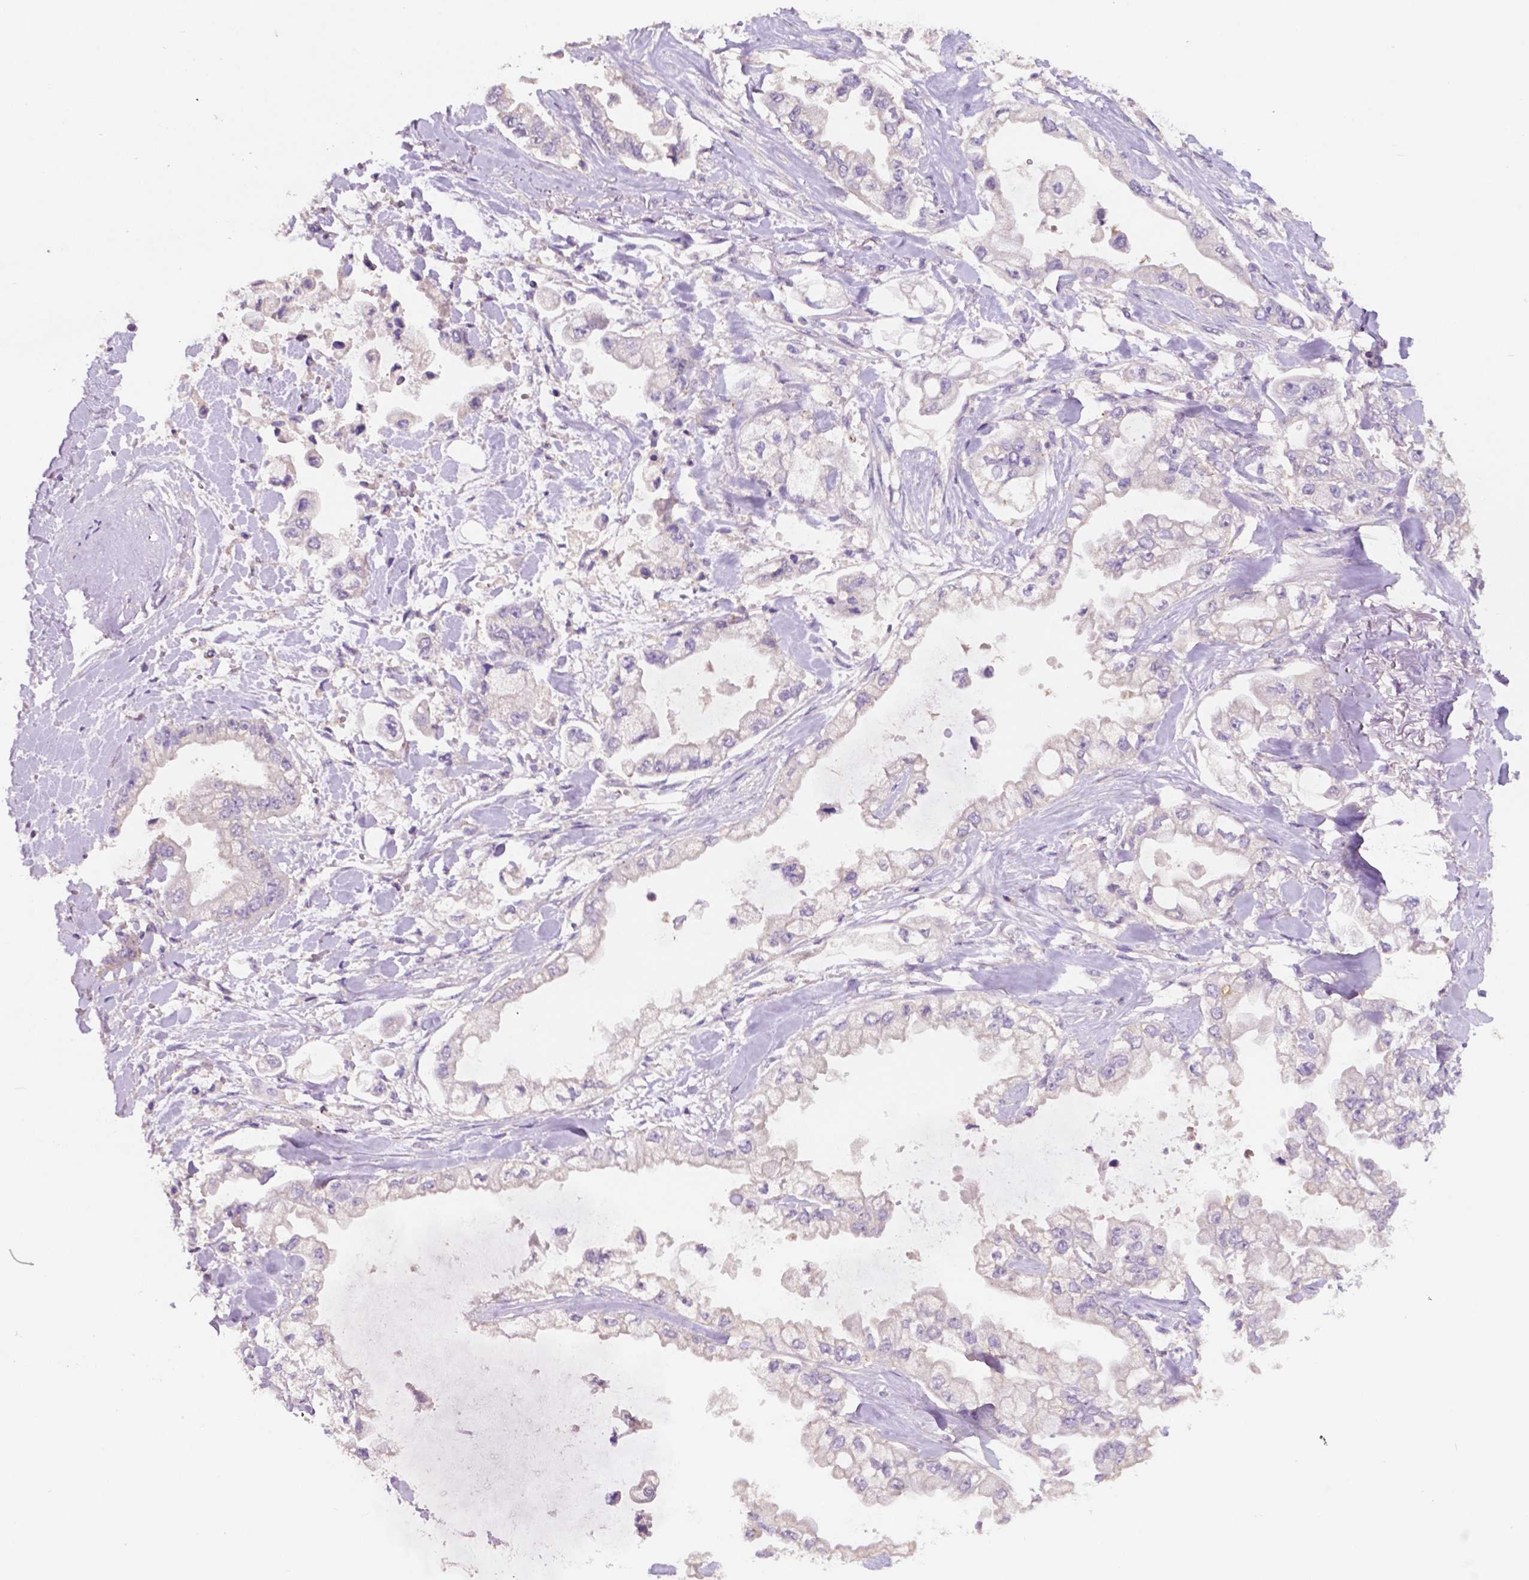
{"staining": {"intensity": "negative", "quantity": "none", "location": "none"}, "tissue": "stomach cancer", "cell_type": "Tumor cells", "image_type": "cancer", "snomed": [{"axis": "morphology", "description": "Adenocarcinoma, NOS"}, {"axis": "topography", "description": "Stomach"}], "caption": "Human stomach cancer (adenocarcinoma) stained for a protein using immunohistochemistry exhibits no positivity in tumor cells.", "gene": "PRPS2", "patient": {"sex": "male", "age": 62}}